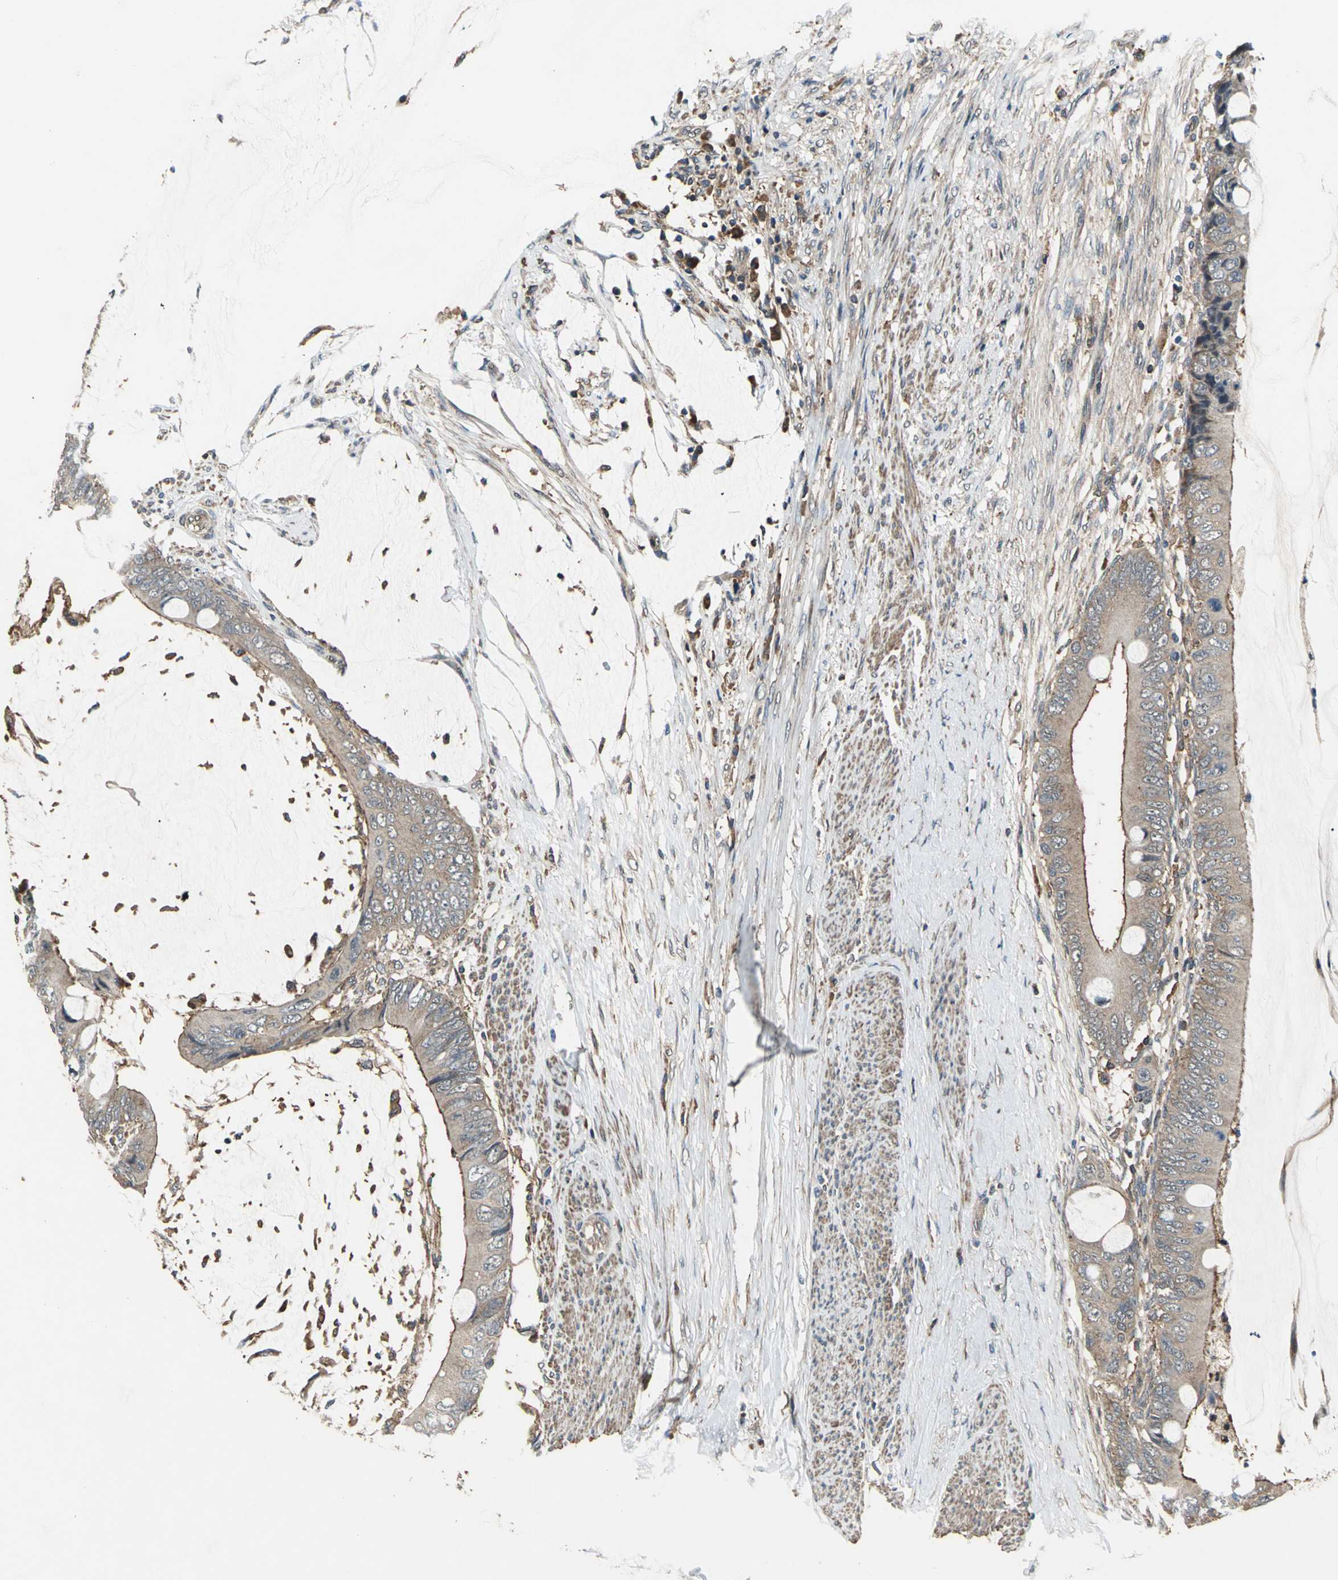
{"staining": {"intensity": "weak", "quantity": ">75%", "location": "cytoplasmic/membranous"}, "tissue": "colorectal cancer", "cell_type": "Tumor cells", "image_type": "cancer", "snomed": [{"axis": "morphology", "description": "Normal tissue, NOS"}, {"axis": "morphology", "description": "Adenocarcinoma, NOS"}, {"axis": "topography", "description": "Rectum"}, {"axis": "topography", "description": "Peripheral nerve tissue"}], "caption": "Protein expression analysis of colorectal adenocarcinoma reveals weak cytoplasmic/membranous expression in approximately >75% of tumor cells. (DAB (3,3'-diaminobenzidine) IHC, brown staining for protein, blue staining for nuclei).", "gene": "EIF2B2", "patient": {"sex": "female", "age": 77}}